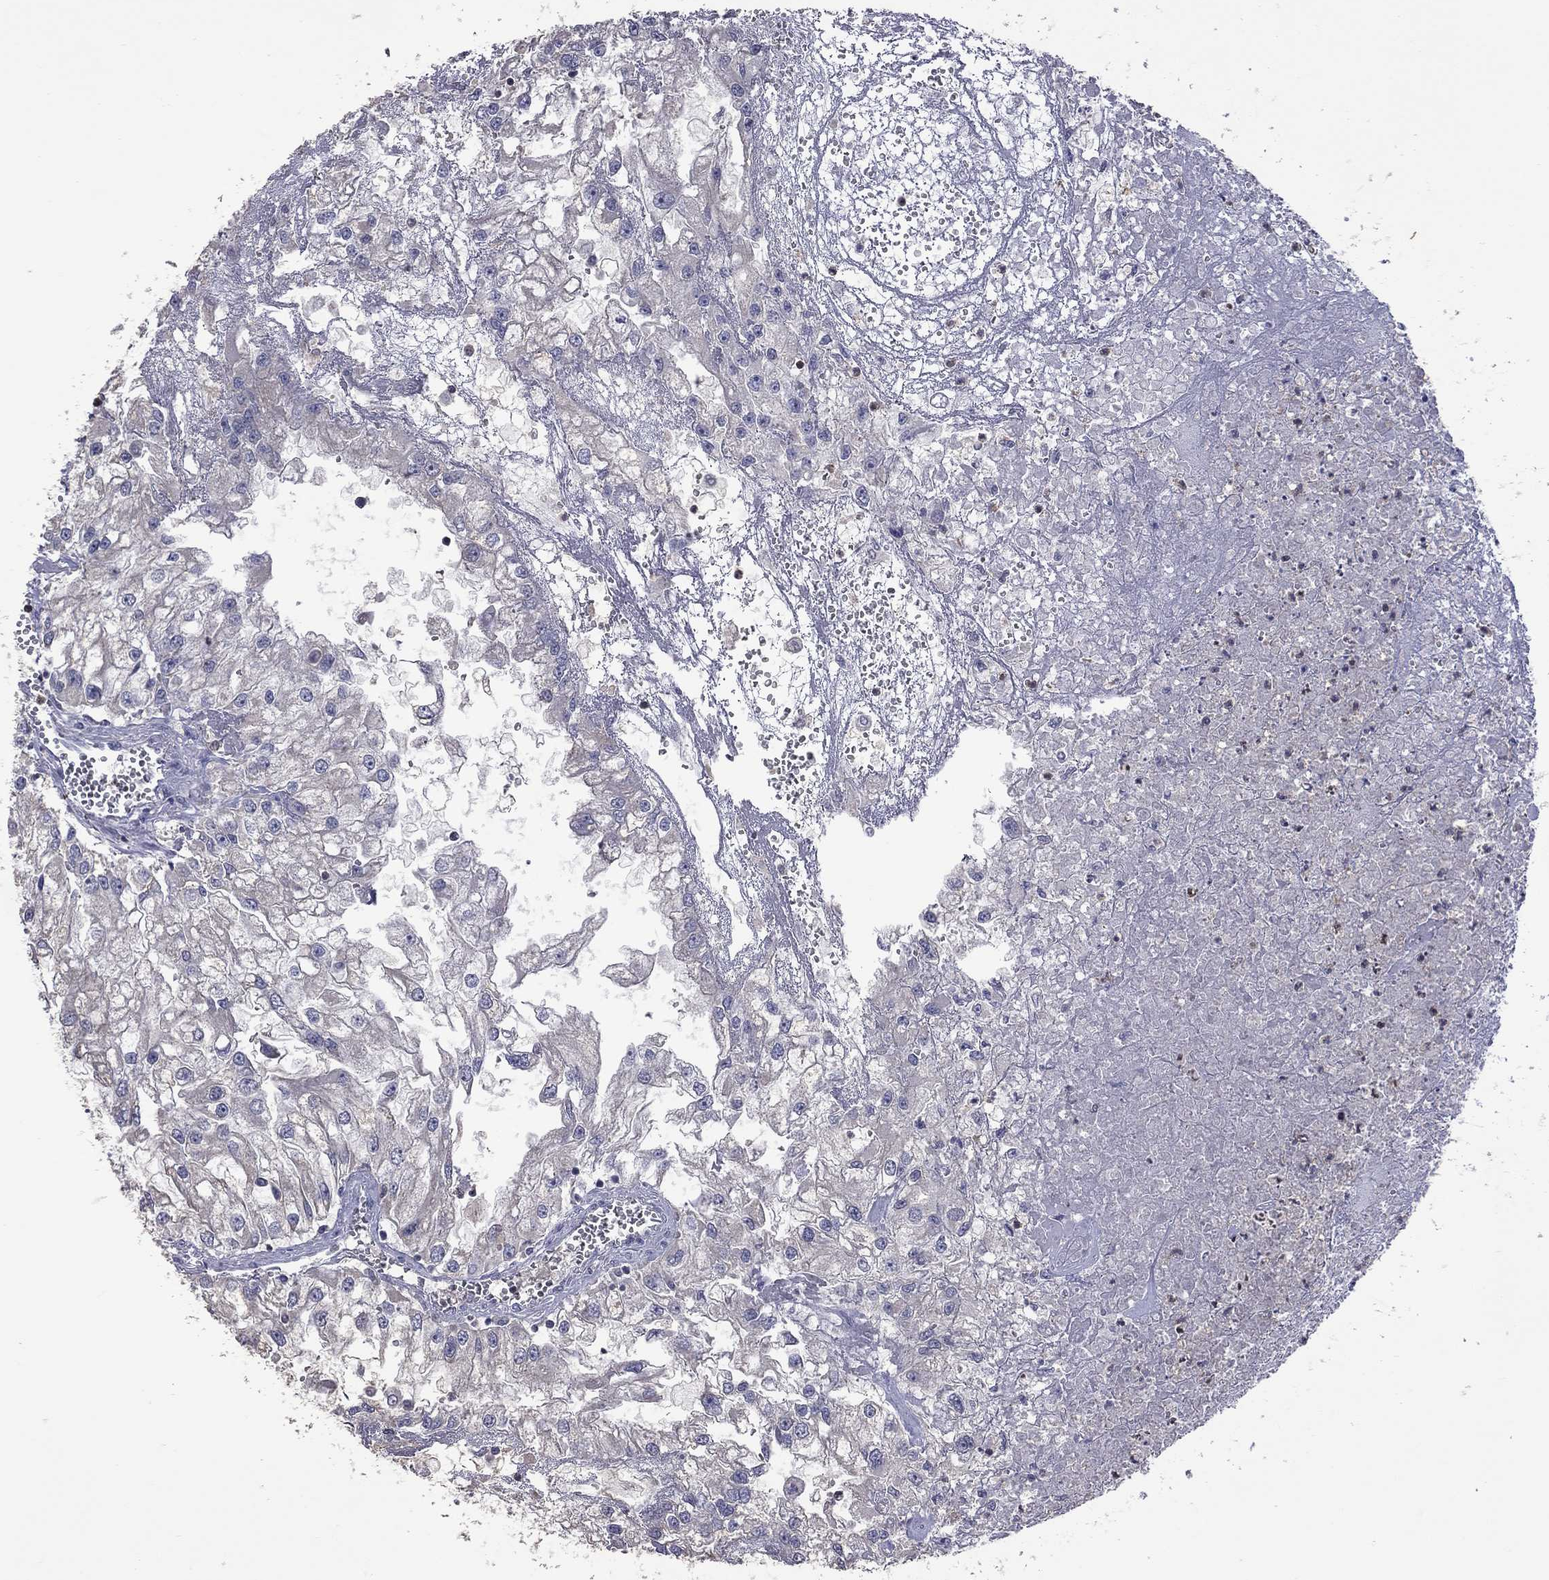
{"staining": {"intensity": "negative", "quantity": "none", "location": "none"}, "tissue": "renal cancer", "cell_type": "Tumor cells", "image_type": "cancer", "snomed": [{"axis": "morphology", "description": "Adenocarcinoma, NOS"}, {"axis": "topography", "description": "Kidney"}], "caption": "A photomicrograph of adenocarcinoma (renal) stained for a protein exhibits no brown staining in tumor cells. Nuclei are stained in blue.", "gene": "IPCEF1", "patient": {"sex": "male", "age": 59}}